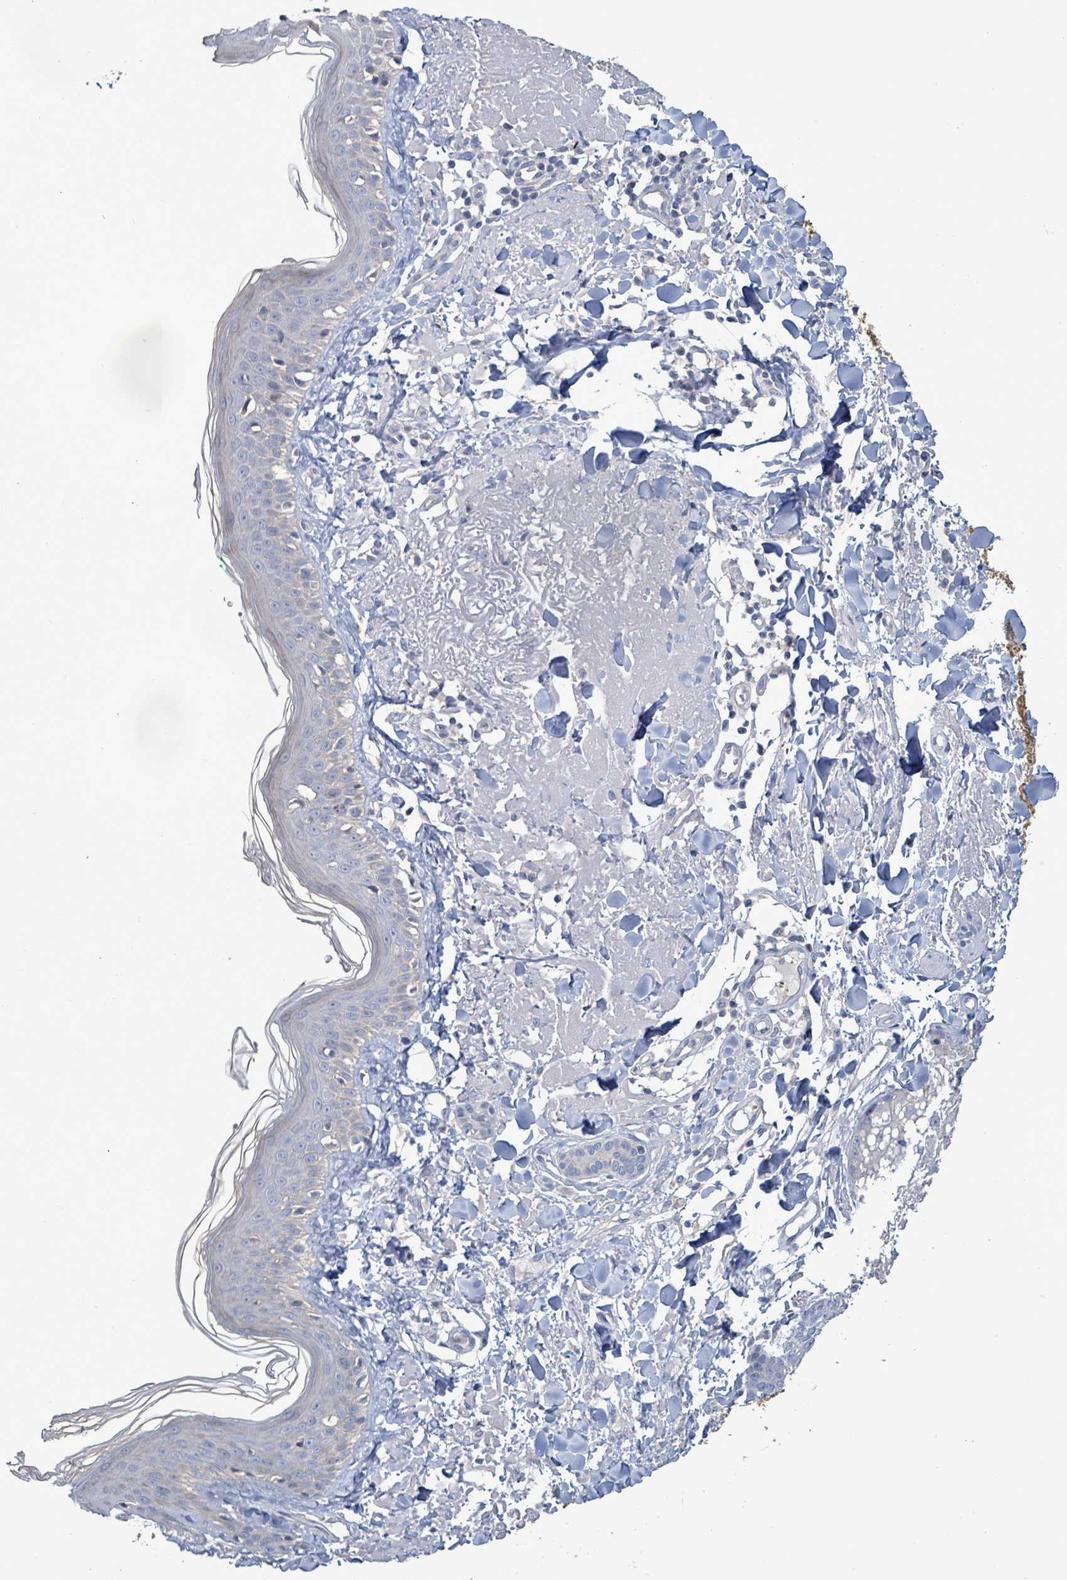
{"staining": {"intensity": "negative", "quantity": "none", "location": "none"}, "tissue": "skin", "cell_type": "Fibroblasts", "image_type": "normal", "snomed": [{"axis": "morphology", "description": "Normal tissue, NOS"}, {"axis": "morphology", "description": "Malignant melanoma, NOS"}, {"axis": "topography", "description": "Skin"}], "caption": "Immunohistochemistry image of unremarkable skin stained for a protein (brown), which demonstrates no positivity in fibroblasts.", "gene": "HRAS", "patient": {"sex": "male", "age": 80}}